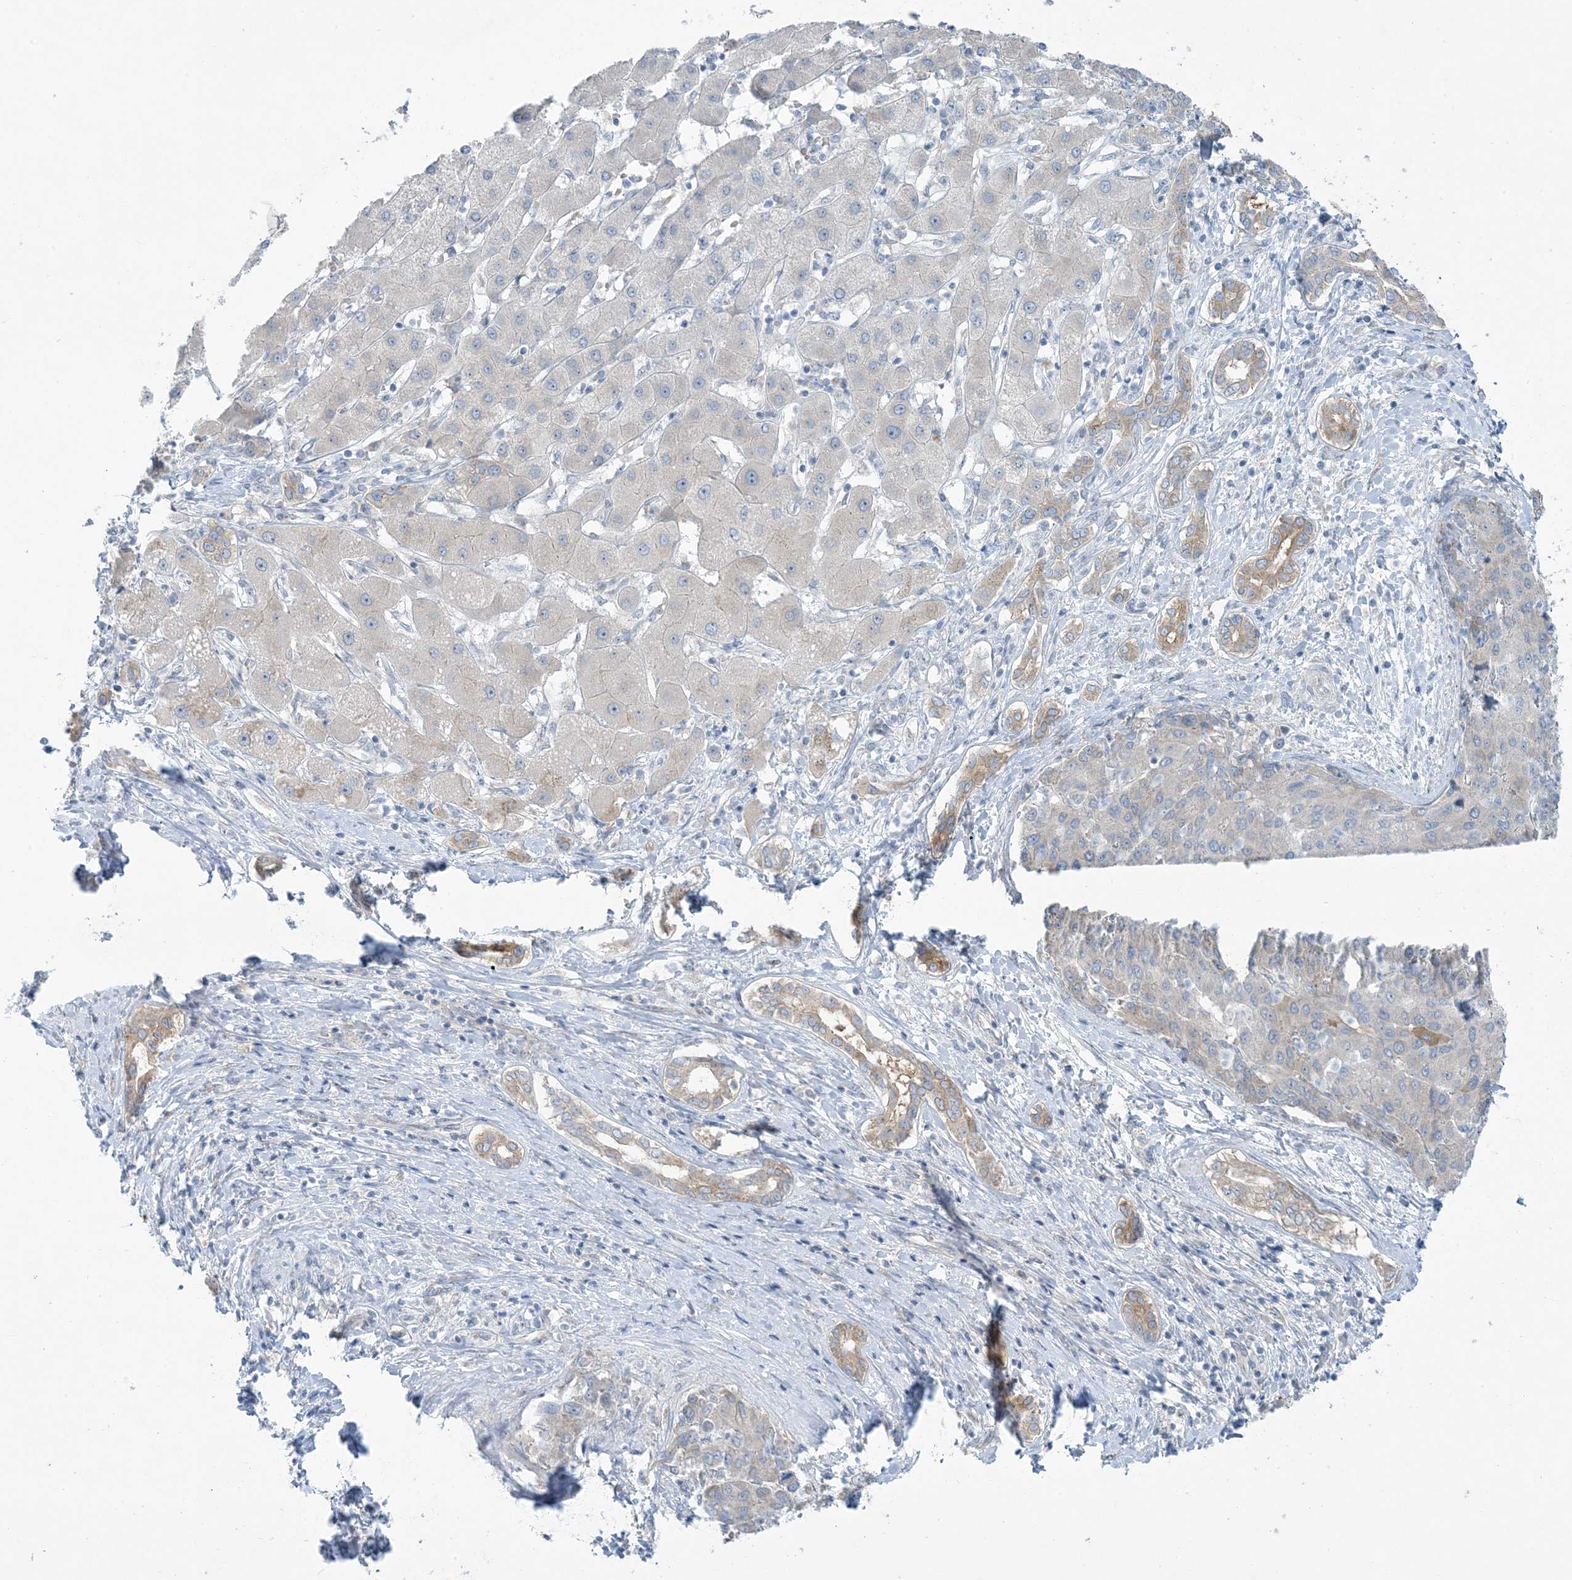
{"staining": {"intensity": "negative", "quantity": "none", "location": "none"}, "tissue": "liver cancer", "cell_type": "Tumor cells", "image_type": "cancer", "snomed": [{"axis": "morphology", "description": "Carcinoma, Hepatocellular, NOS"}, {"axis": "topography", "description": "Liver"}], "caption": "DAB (3,3'-diaminobenzidine) immunohistochemical staining of liver cancer (hepatocellular carcinoma) shows no significant positivity in tumor cells. (DAB (3,3'-diaminobenzidine) immunohistochemistry, high magnification).", "gene": "SCN3A", "patient": {"sex": "male", "age": 65}}